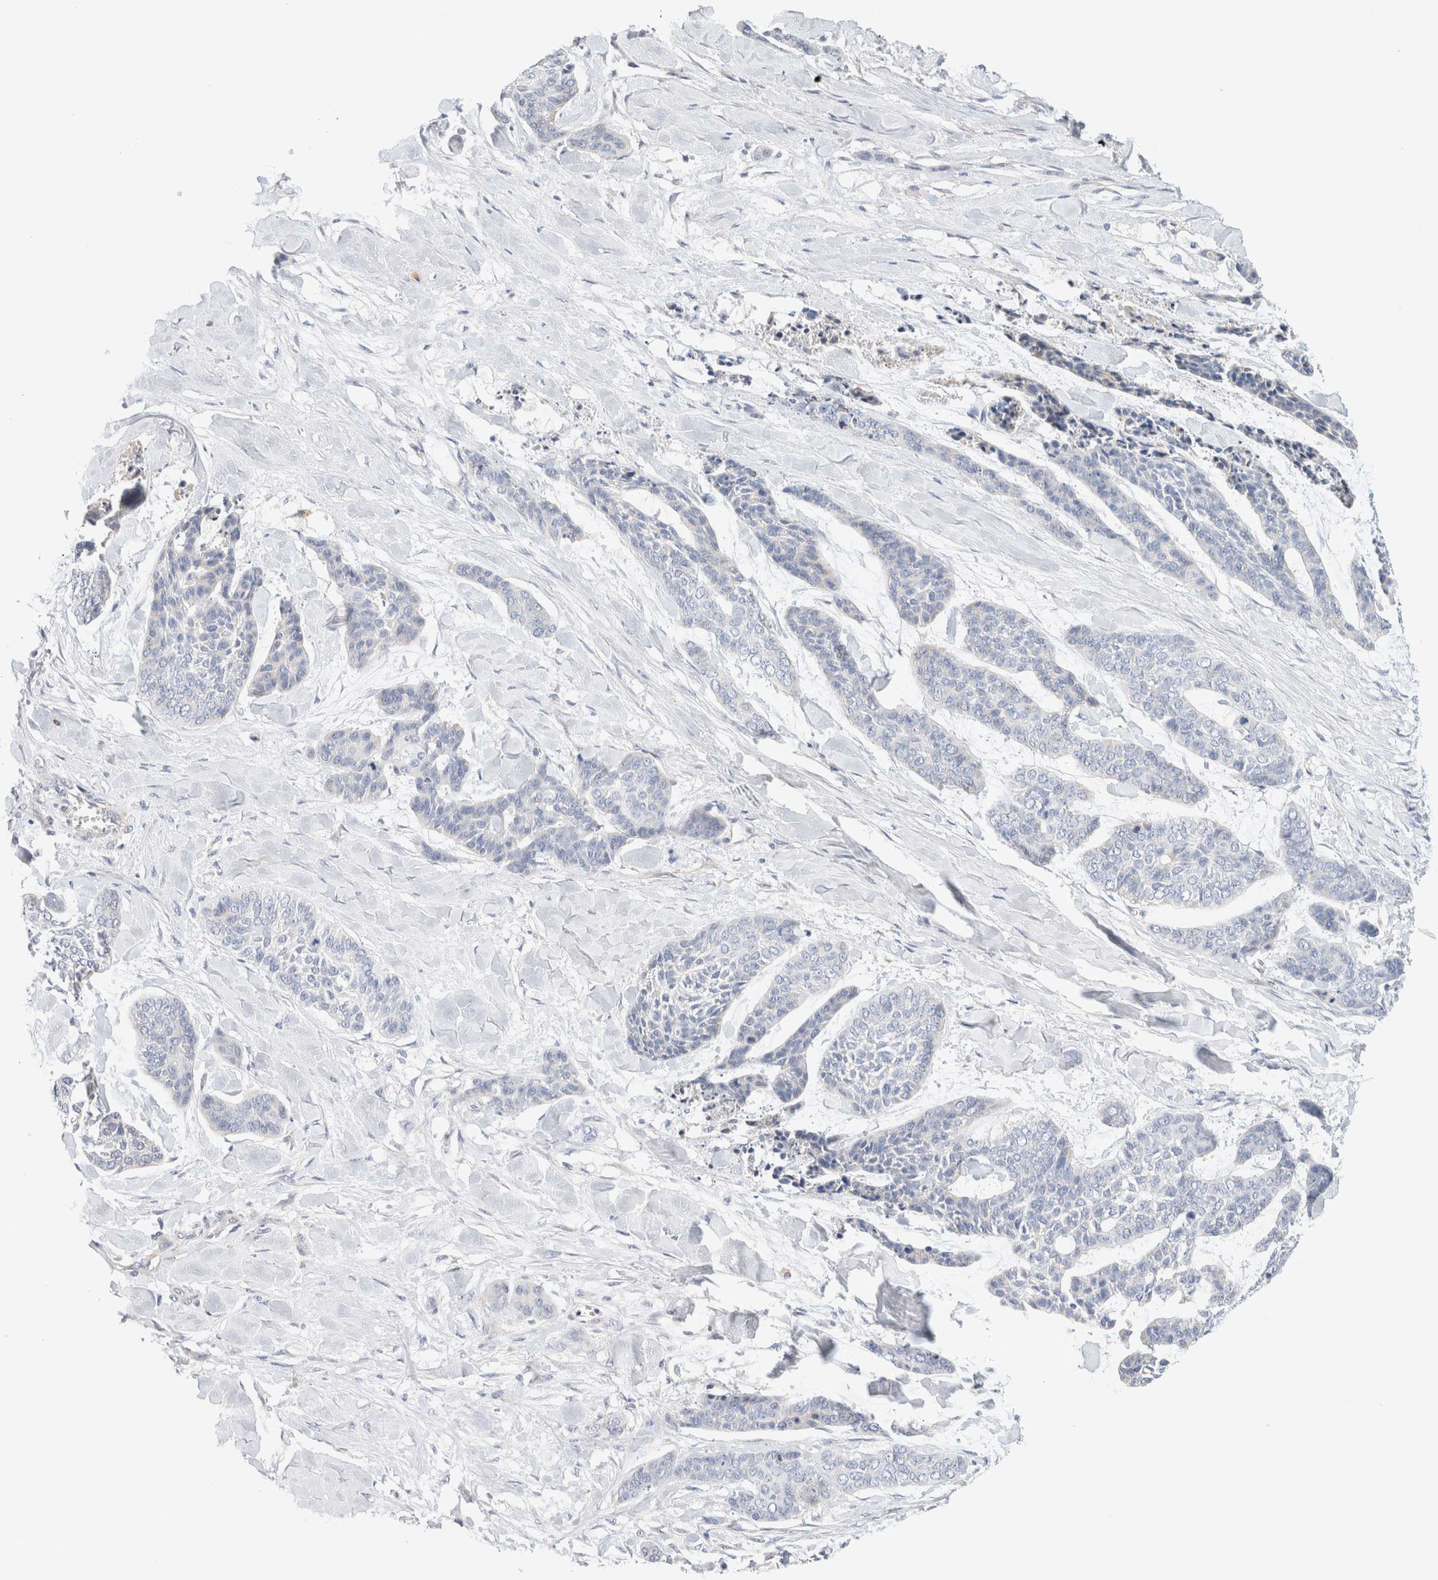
{"staining": {"intensity": "negative", "quantity": "none", "location": "none"}, "tissue": "skin cancer", "cell_type": "Tumor cells", "image_type": "cancer", "snomed": [{"axis": "morphology", "description": "Basal cell carcinoma"}, {"axis": "topography", "description": "Skin"}], "caption": "This is an immunohistochemistry histopathology image of human skin cancer (basal cell carcinoma). There is no staining in tumor cells.", "gene": "GADD45G", "patient": {"sex": "female", "age": 64}}